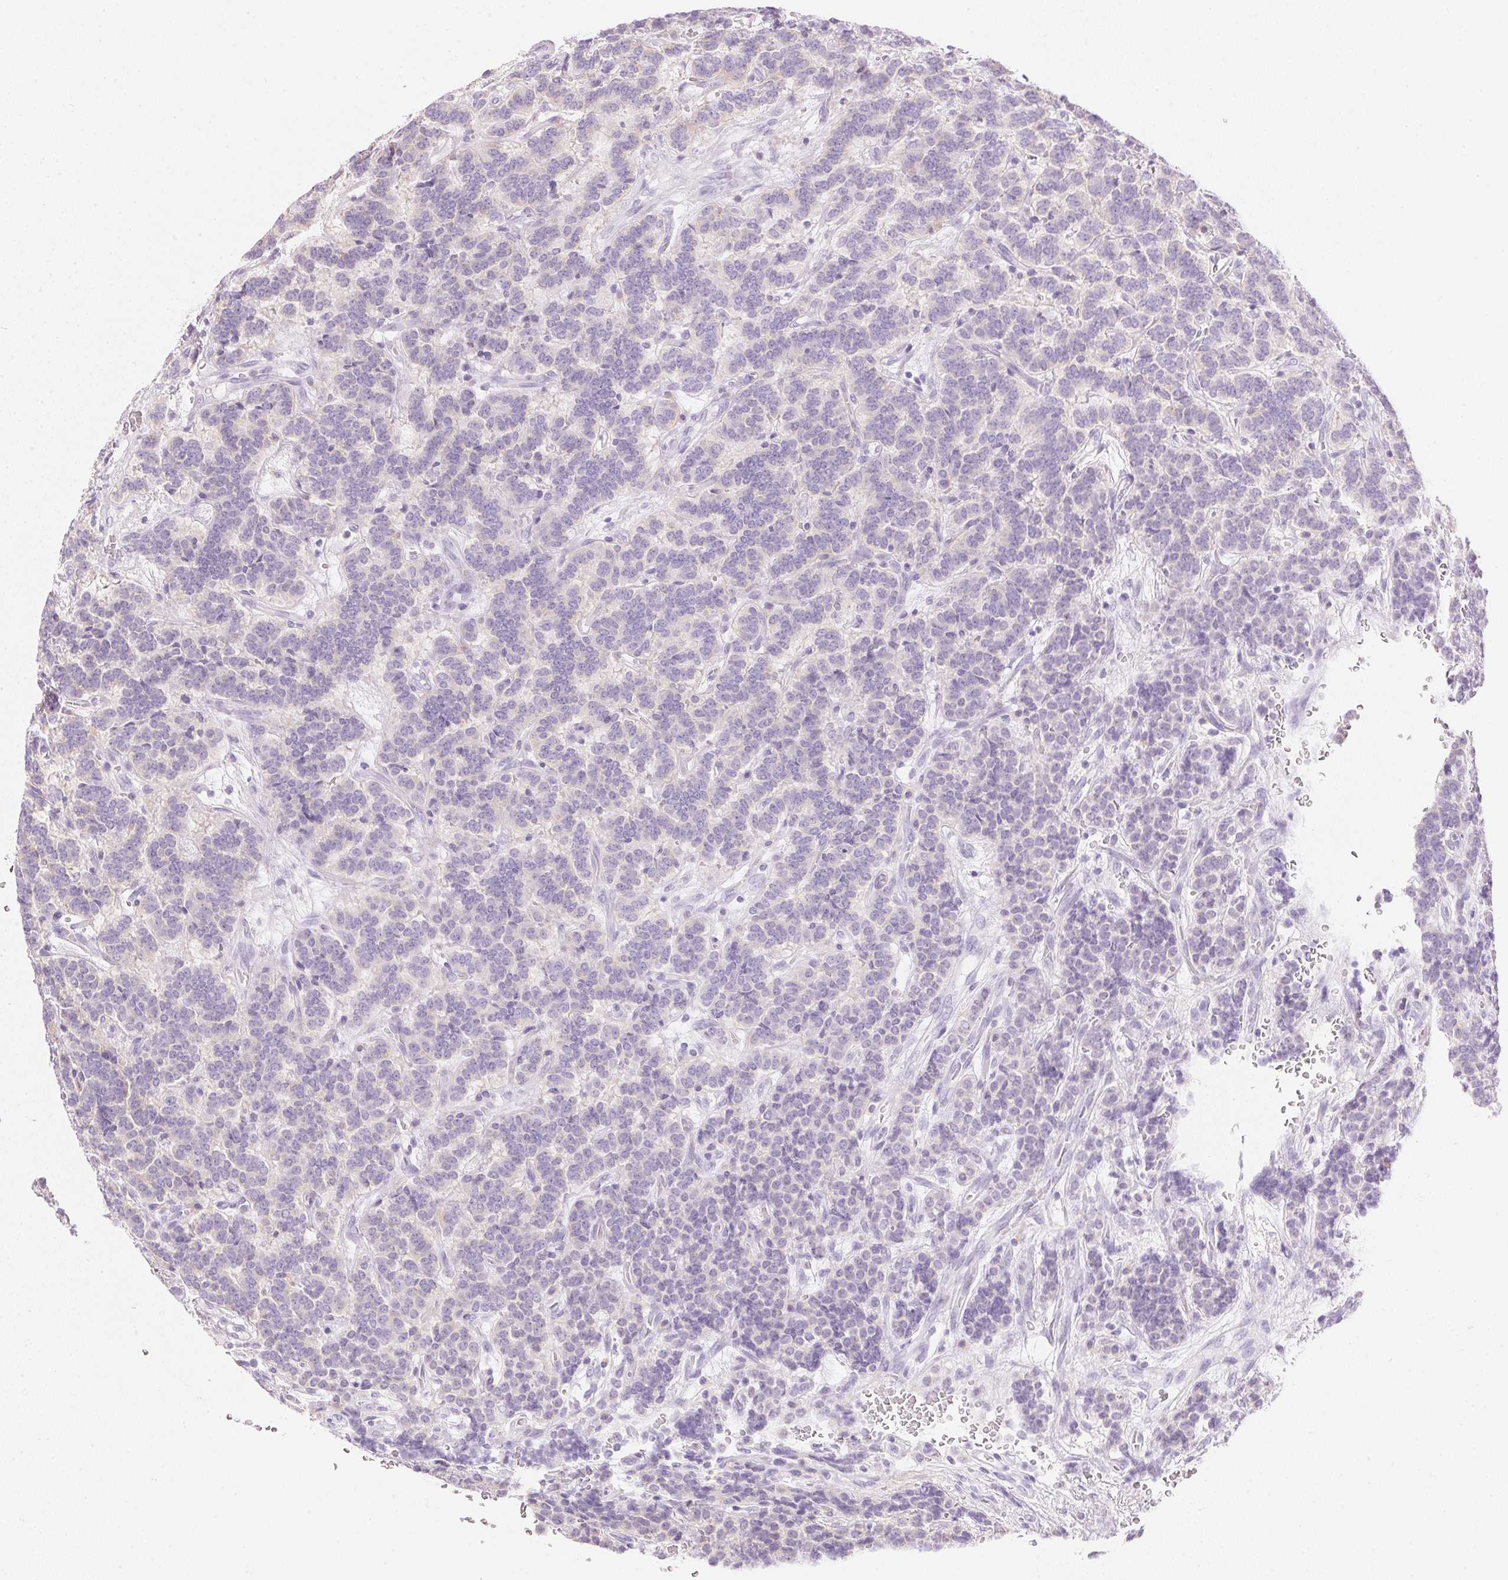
{"staining": {"intensity": "negative", "quantity": "none", "location": "none"}, "tissue": "carcinoid", "cell_type": "Tumor cells", "image_type": "cancer", "snomed": [{"axis": "morphology", "description": "Carcinoid, malignant, NOS"}, {"axis": "topography", "description": "Pancreas"}], "caption": "Photomicrograph shows no protein staining in tumor cells of carcinoid (malignant) tissue.", "gene": "ATP6V1G3", "patient": {"sex": "male", "age": 36}}